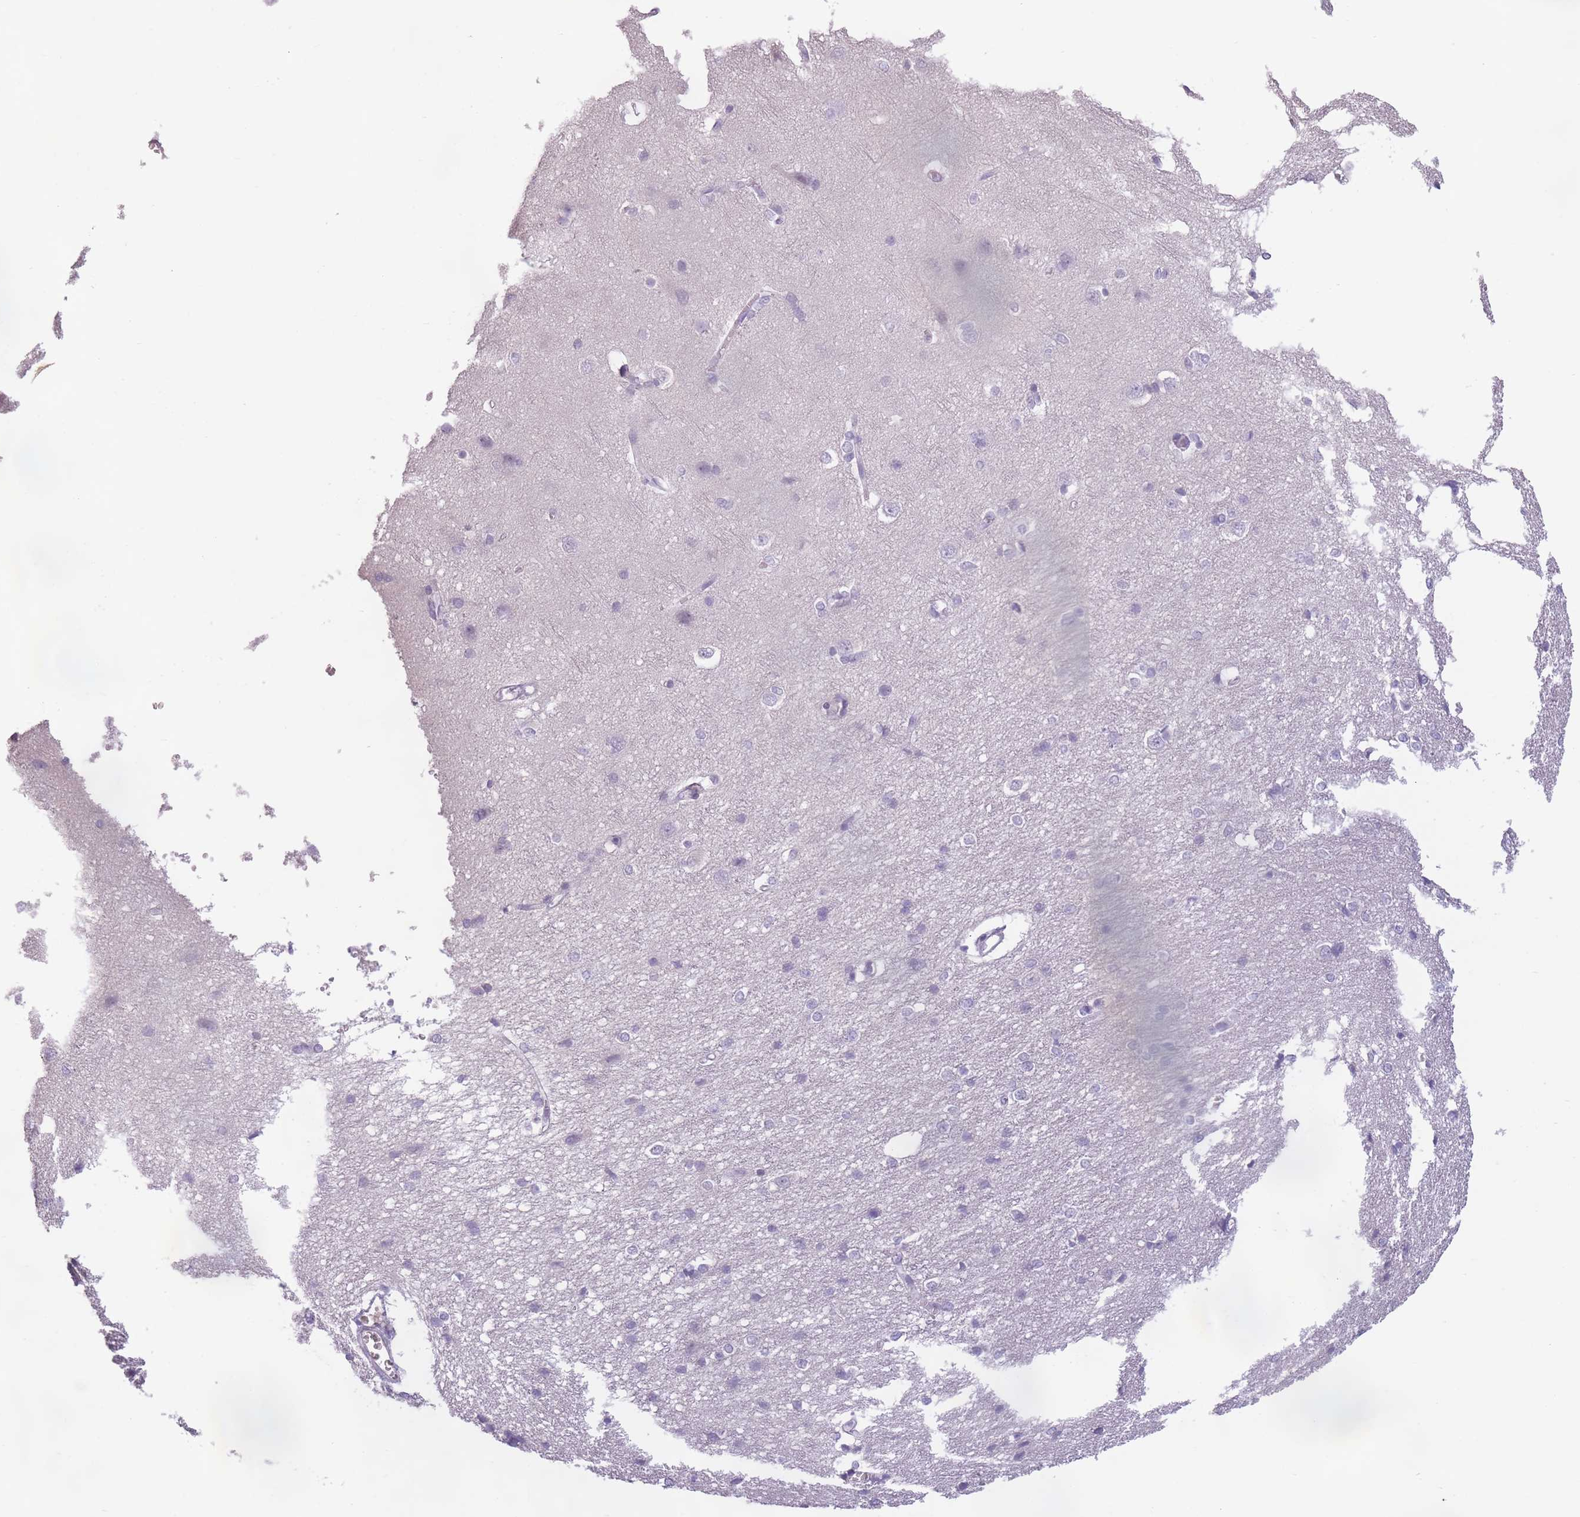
{"staining": {"intensity": "negative", "quantity": "none", "location": "none"}, "tissue": "cerebral cortex", "cell_type": "Endothelial cells", "image_type": "normal", "snomed": [{"axis": "morphology", "description": "Normal tissue, NOS"}, {"axis": "topography", "description": "Cerebral cortex"}], "caption": "Immunohistochemical staining of unremarkable cerebral cortex displays no significant positivity in endothelial cells.", "gene": "TMEM236", "patient": {"sex": "male", "age": 37}}